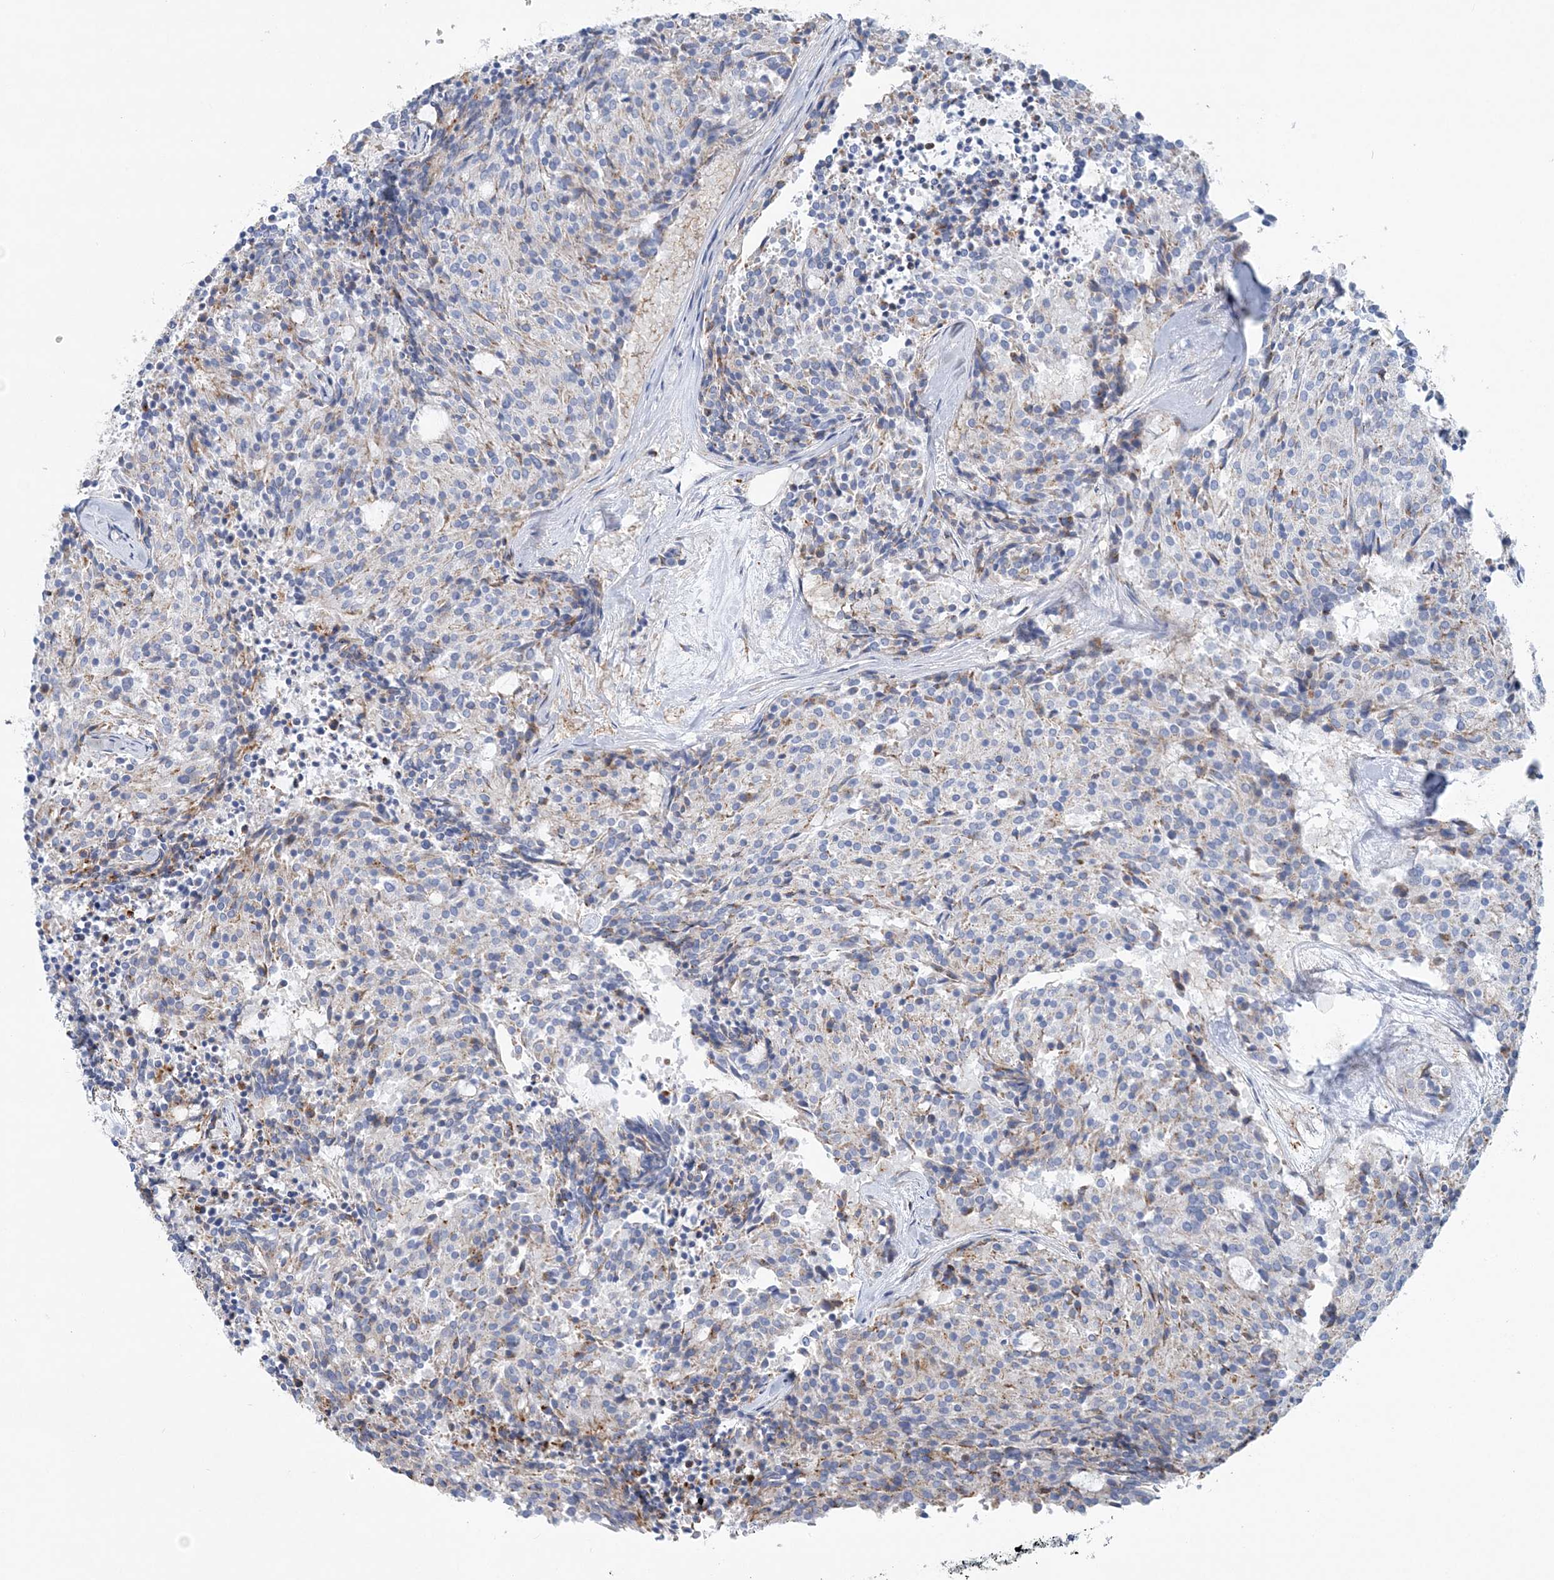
{"staining": {"intensity": "weak", "quantity": "25%-75%", "location": "cytoplasmic/membranous"}, "tissue": "carcinoid", "cell_type": "Tumor cells", "image_type": "cancer", "snomed": [{"axis": "morphology", "description": "Carcinoid, malignant, NOS"}, {"axis": "topography", "description": "Pancreas"}], "caption": "Protein staining of carcinoid tissue reveals weak cytoplasmic/membranous staining in approximately 25%-75% of tumor cells.", "gene": "NKX6-1", "patient": {"sex": "female", "age": 54}}